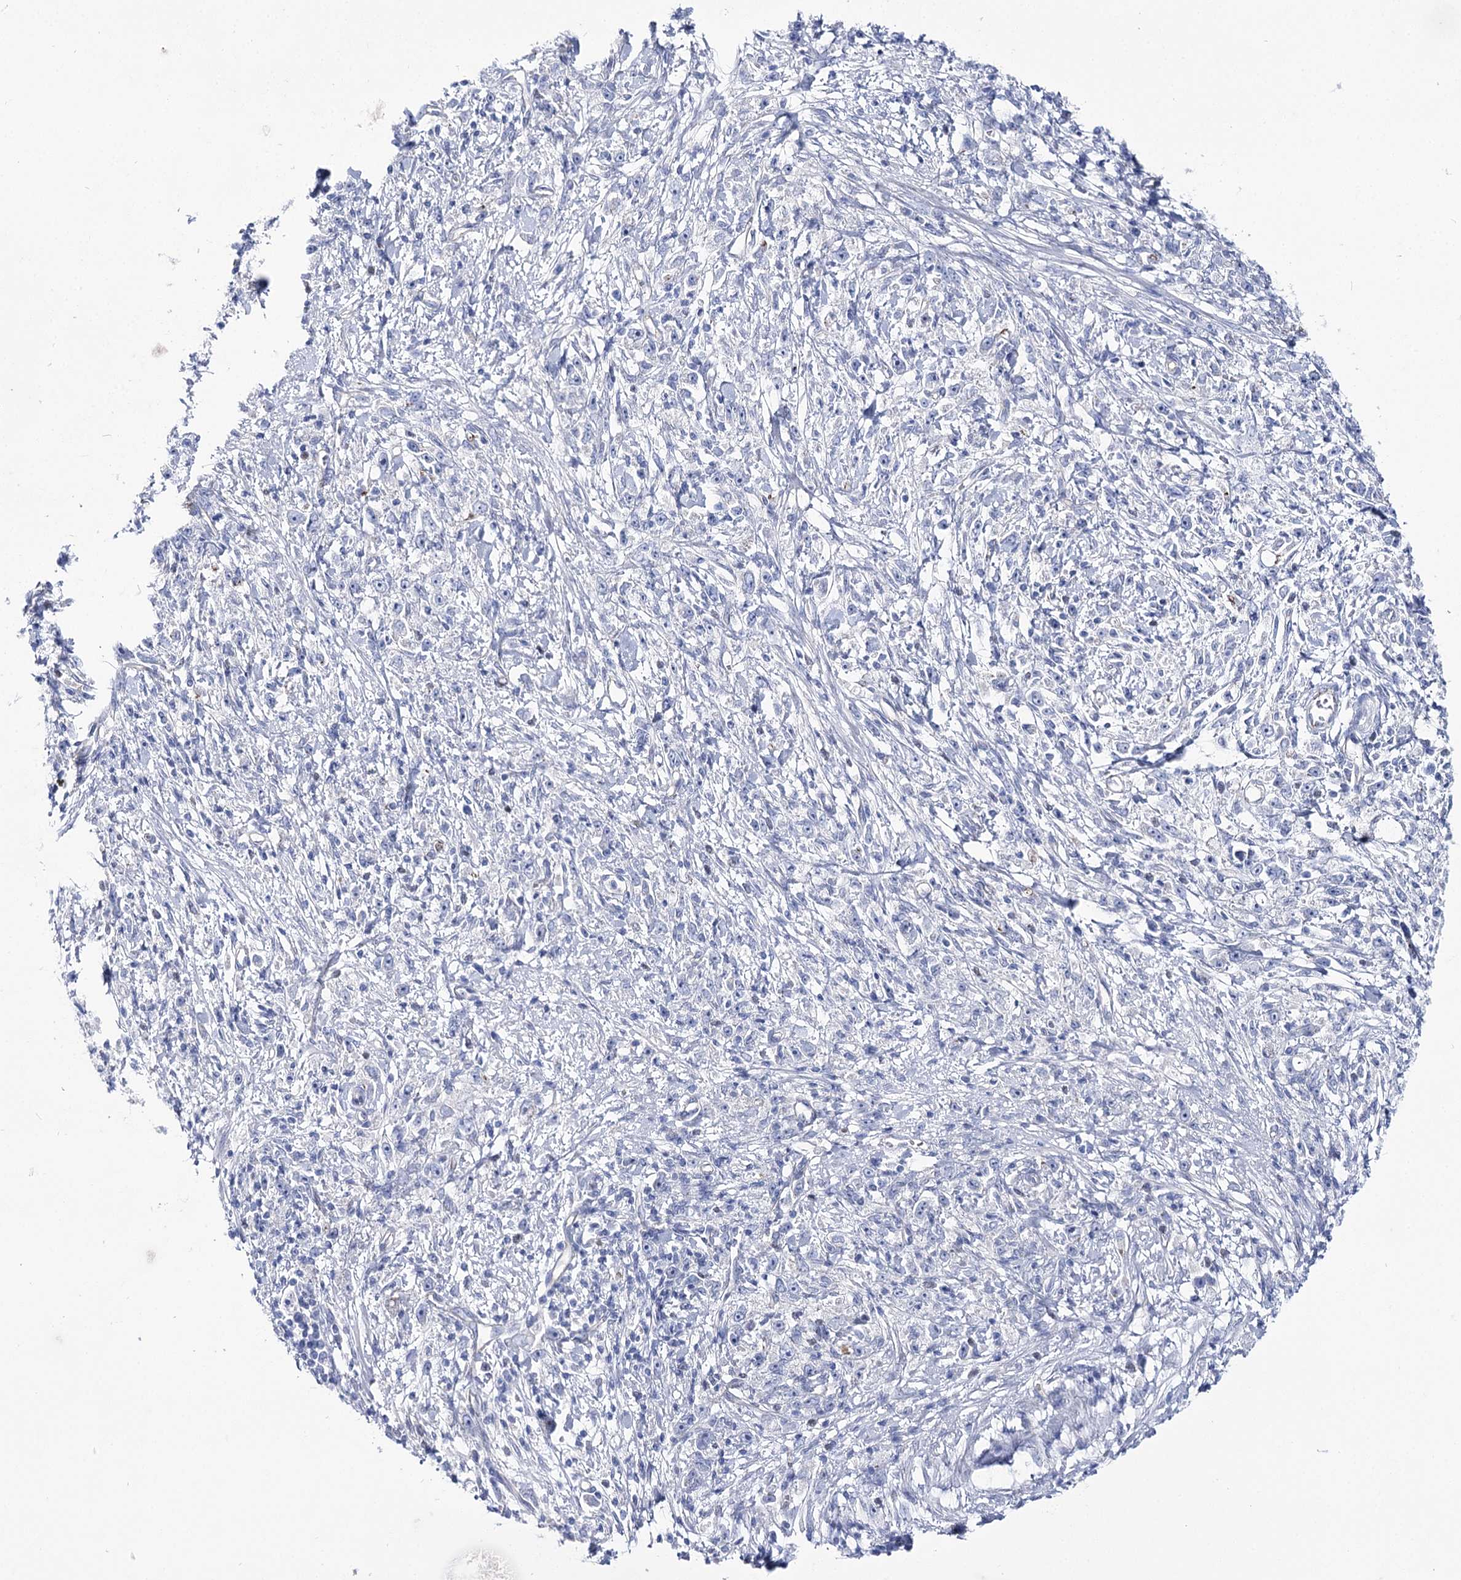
{"staining": {"intensity": "negative", "quantity": "none", "location": "none"}, "tissue": "stomach cancer", "cell_type": "Tumor cells", "image_type": "cancer", "snomed": [{"axis": "morphology", "description": "Adenocarcinoma, NOS"}, {"axis": "topography", "description": "Stomach"}], "caption": "An immunohistochemistry photomicrograph of stomach adenocarcinoma is shown. There is no staining in tumor cells of stomach adenocarcinoma.", "gene": "NRAP", "patient": {"sex": "female", "age": 59}}